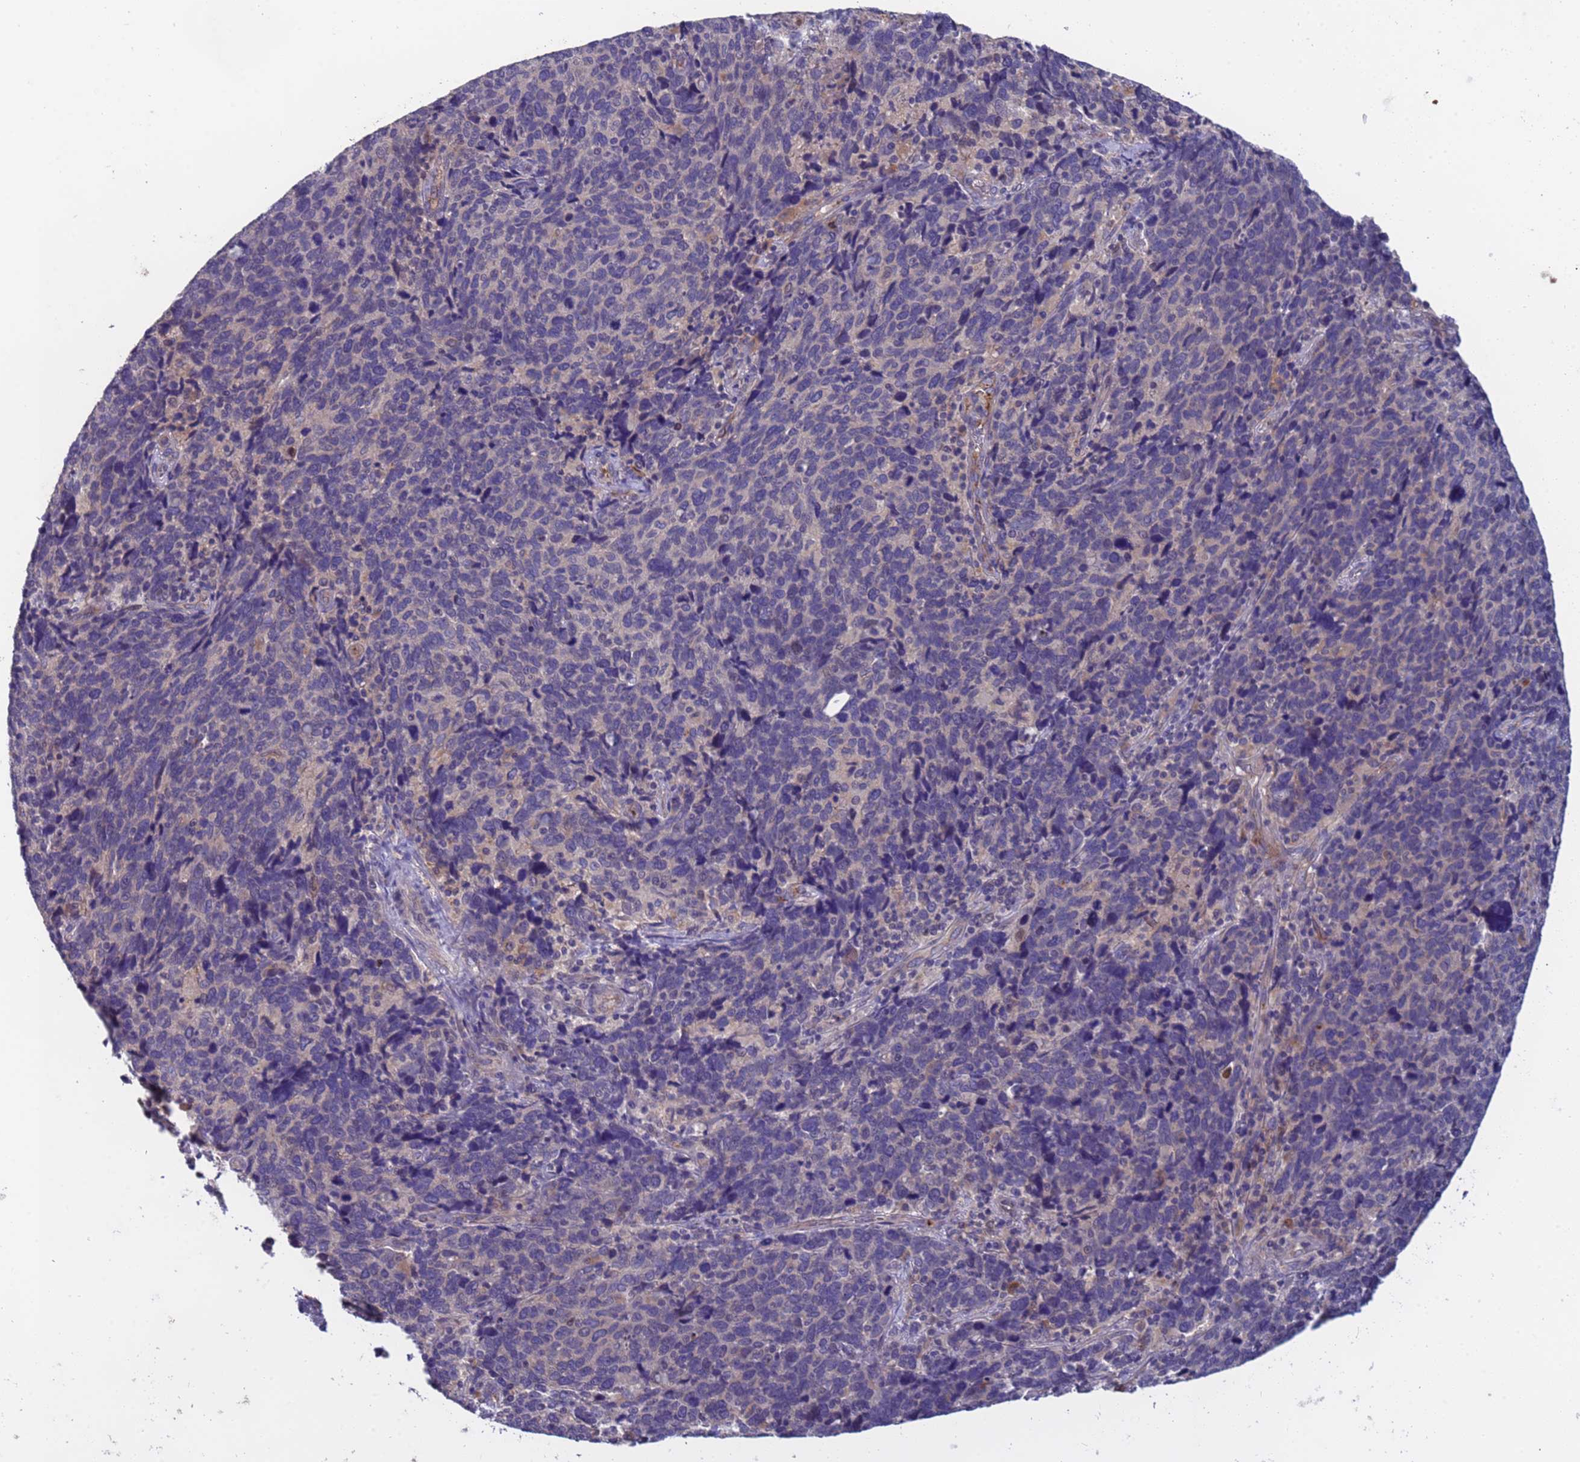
{"staining": {"intensity": "negative", "quantity": "none", "location": "none"}, "tissue": "cervical cancer", "cell_type": "Tumor cells", "image_type": "cancer", "snomed": [{"axis": "morphology", "description": "Squamous cell carcinoma, NOS"}, {"axis": "topography", "description": "Cervix"}], "caption": "A histopathology image of cervical squamous cell carcinoma stained for a protein demonstrates no brown staining in tumor cells.", "gene": "ZNF248", "patient": {"sex": "female", "age": 41}}